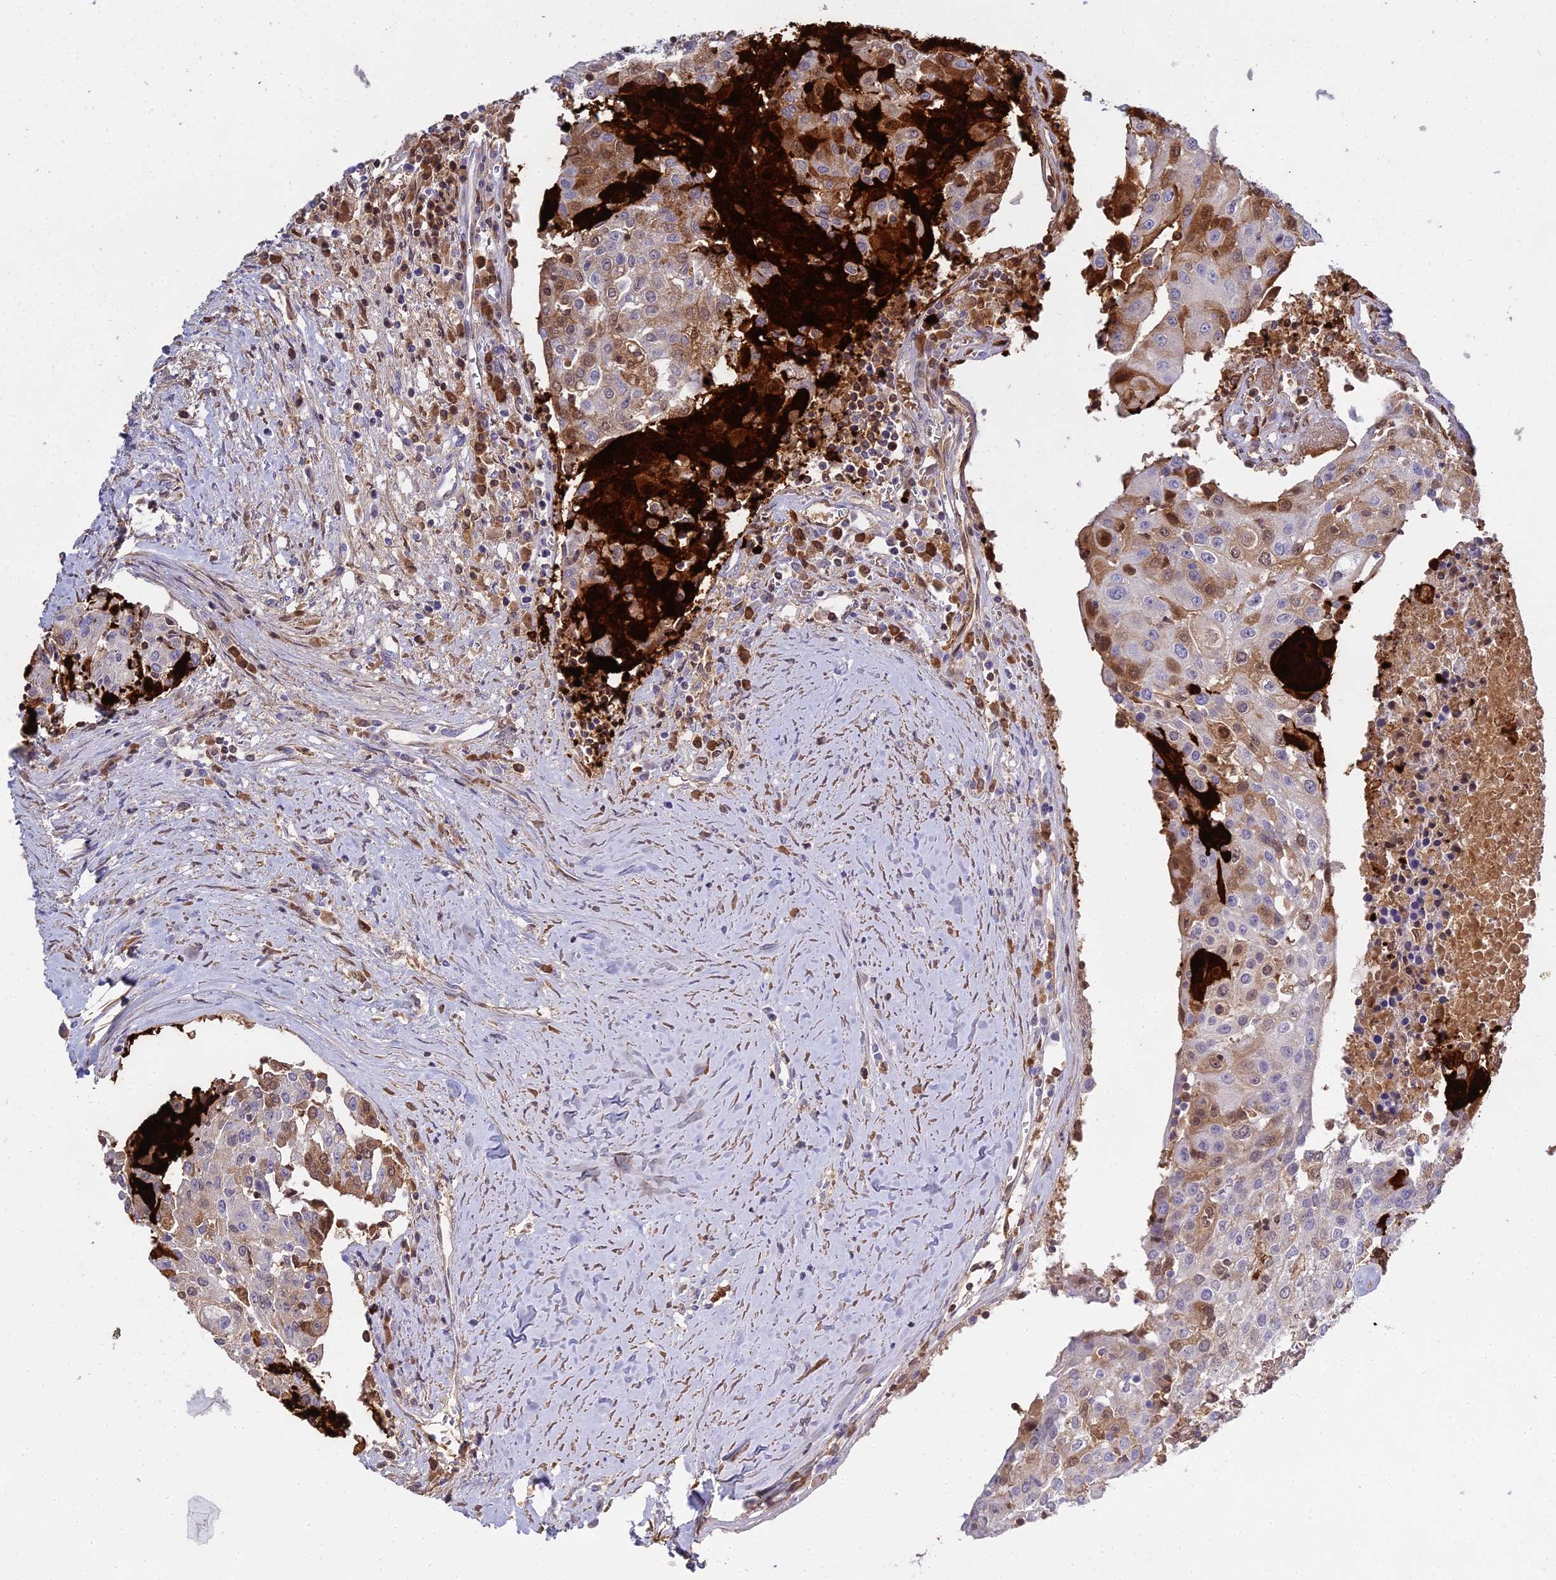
{"staining": {"intensity": "strong", "quantity": "<25%", "location": "cytoplasmic/membranous,nuclear"}, "tissue": "urothelial cancer", "cell_type": "Tumor cells", "image_type": "cancer", "snomed": [{"axis": "morphology", "description": "Urothelial carcinoma, High grade"}, {"axis": "topography", "description": "Urinary bladder"}], "caption": "Tumor cells demonstrate medium levels of strong cytoplasmic/membranous and nuclear positivity in about <25% of cells in human high-grade urothelial carcinoma.", "gene": "S100A7", "patient": {"sex": "female", "age": 85}}